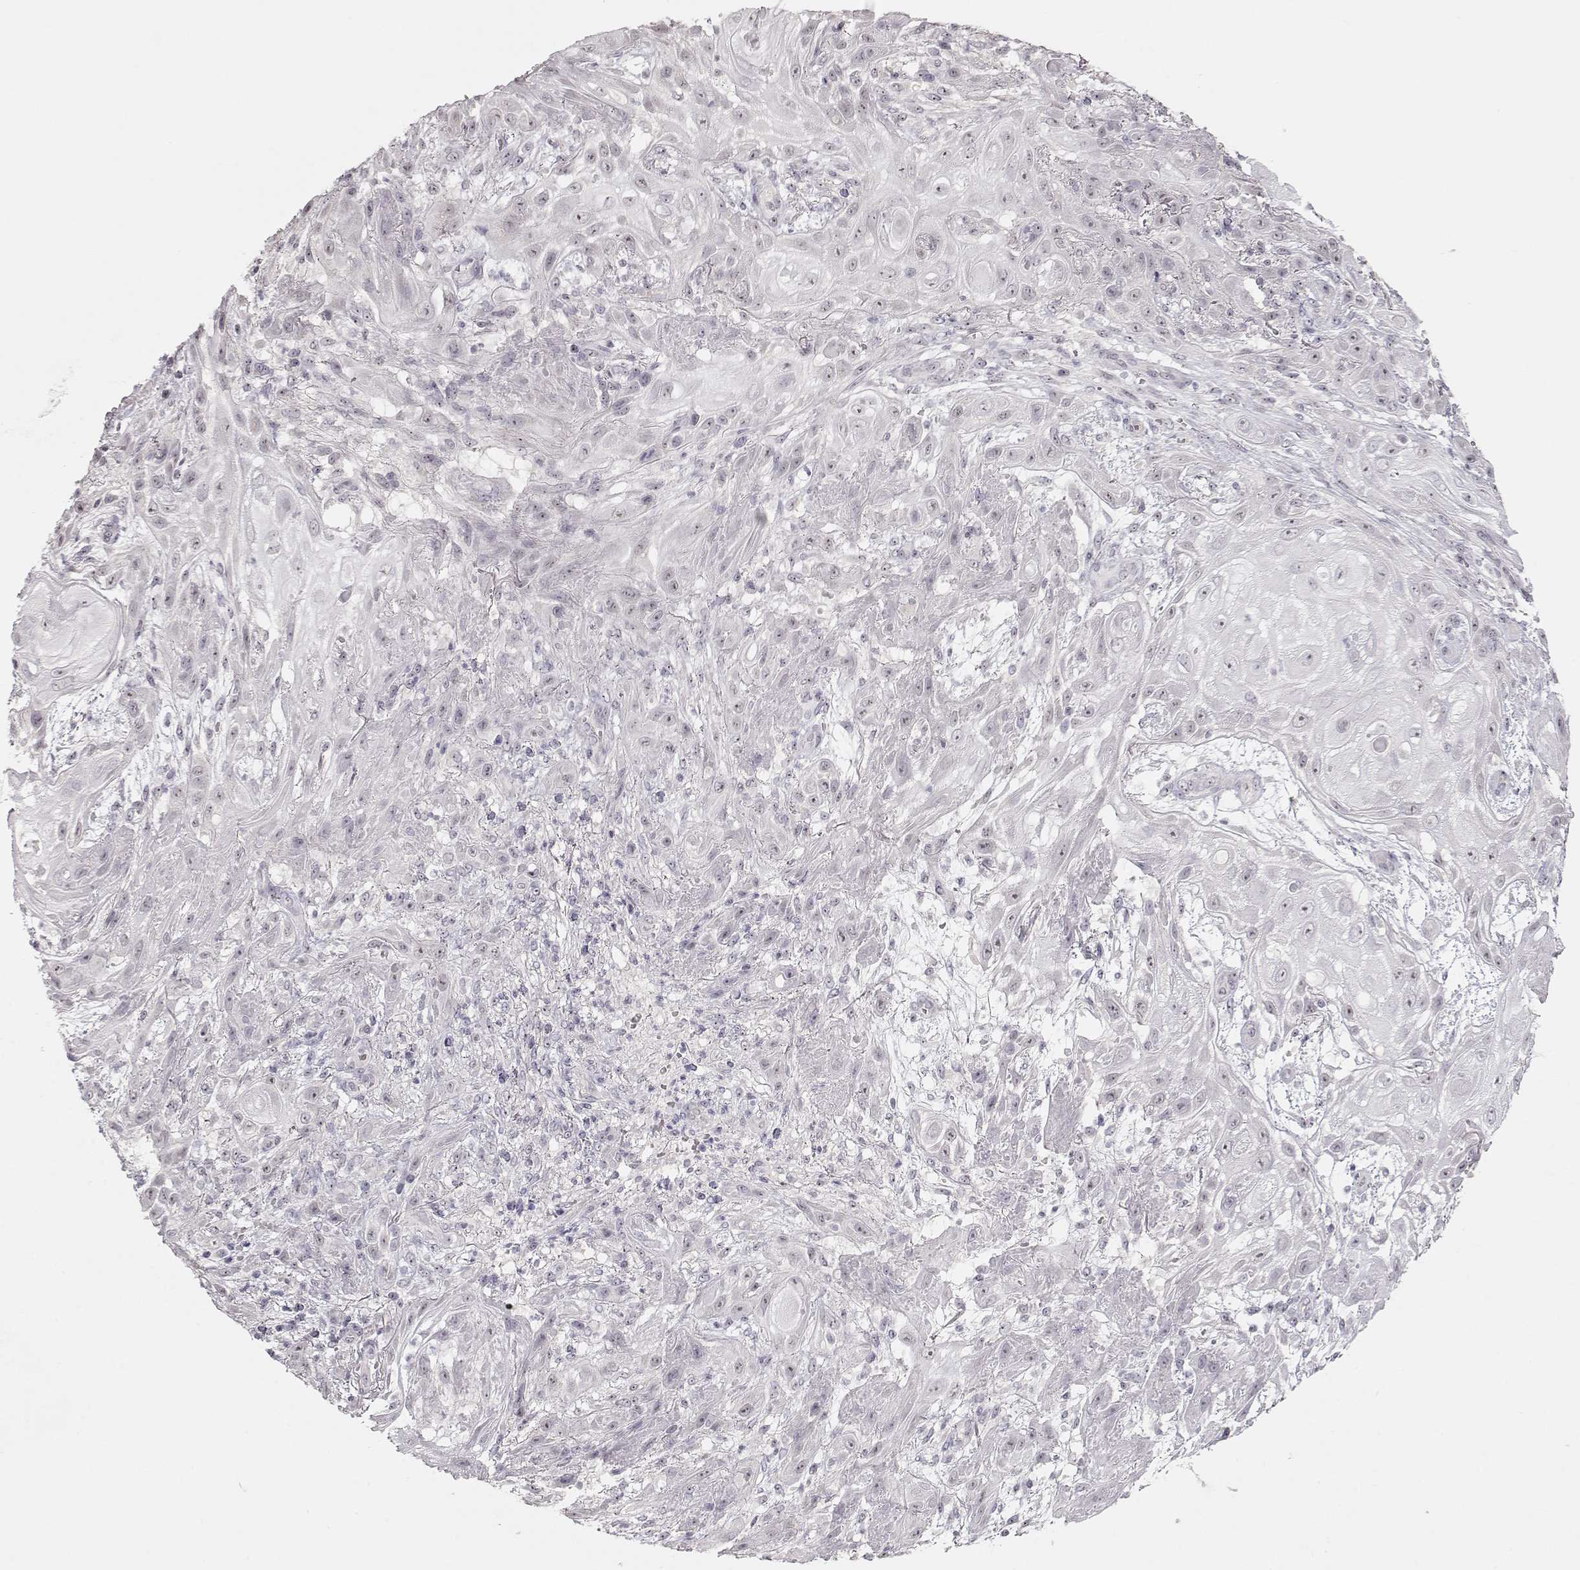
{"staining": {"intensity": "negative", "quantity": "none", "location": "none"}, "tissue": "skin cancer", "cell_type": "Tumor cells", "image_type": "cancer", "snomed": [{"axis": "morphology", "description": "Squamous cell carcinoma, NOS"}, {"axis": "topography", "description": "Skin"}], "caption": "Tumor cells are negative for protein expression in human skin cancer.", "gene": "FAM205A", "patient": {"sex": "male", "age": 62}}